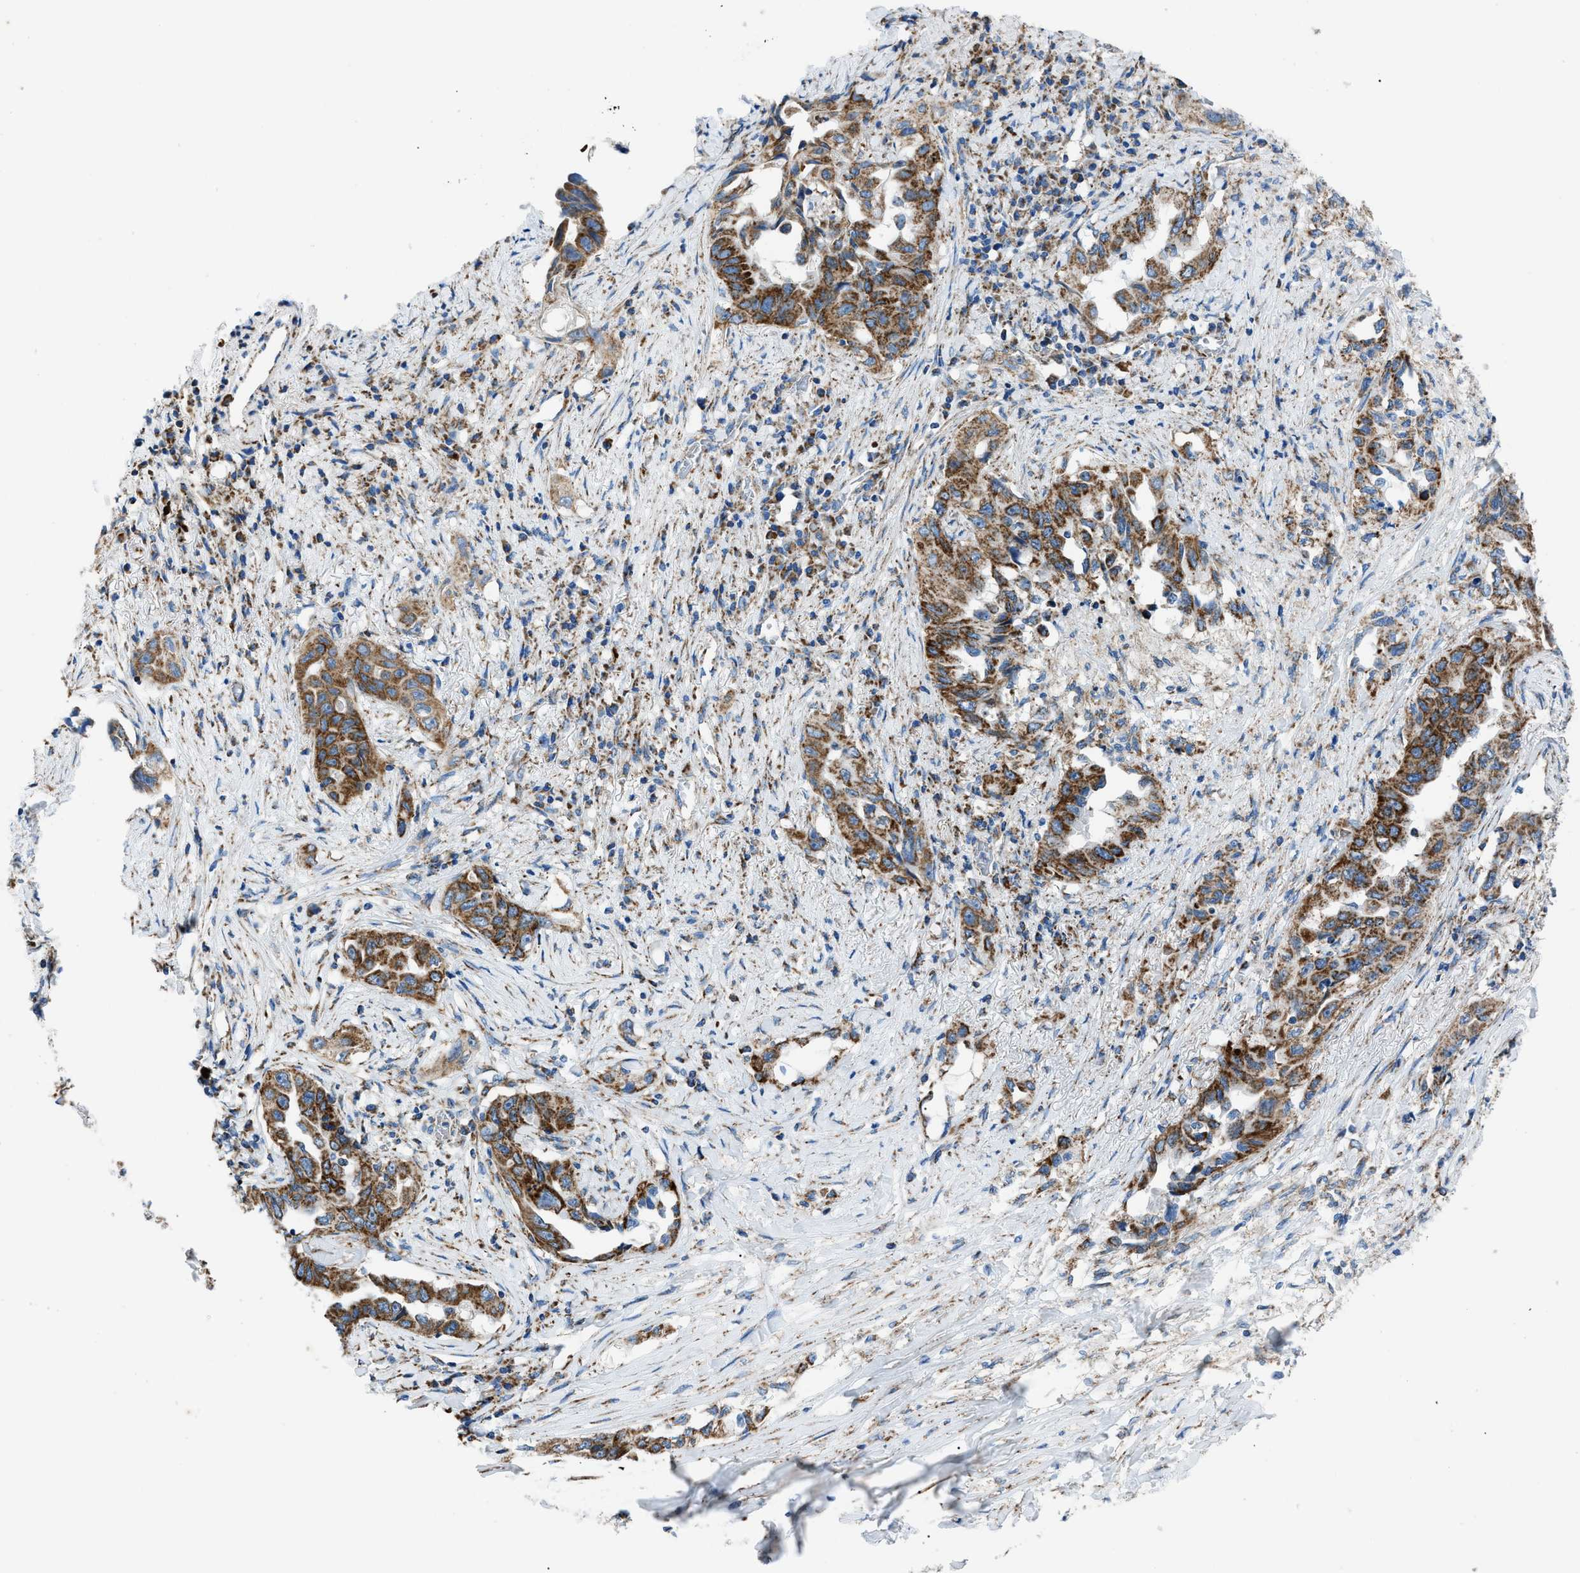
{"staining": {"intensity": "moderate", "quantity": ">75%", "location": "cytoplasmic/membranous"}, "tissue": "lung cancer", "cell_type": "Tumor cells", "image_type": "cancer", "snomed": [{"axis": "morphology", "description": "Adenocarcinoma, NOS"}, {"axis": "topography", "description": "Lung"}], "caption": "The micrograph shows immunohistochemical staining of adenocarcinoma (lung). There is moderate cytoplasmic/membranous positivity is seen in about >75% of tumor cells. (IHC, brightfield microscopy, high magnification).", "gene": "PHB2", "patient": {"sex": "female", "age": 51}}